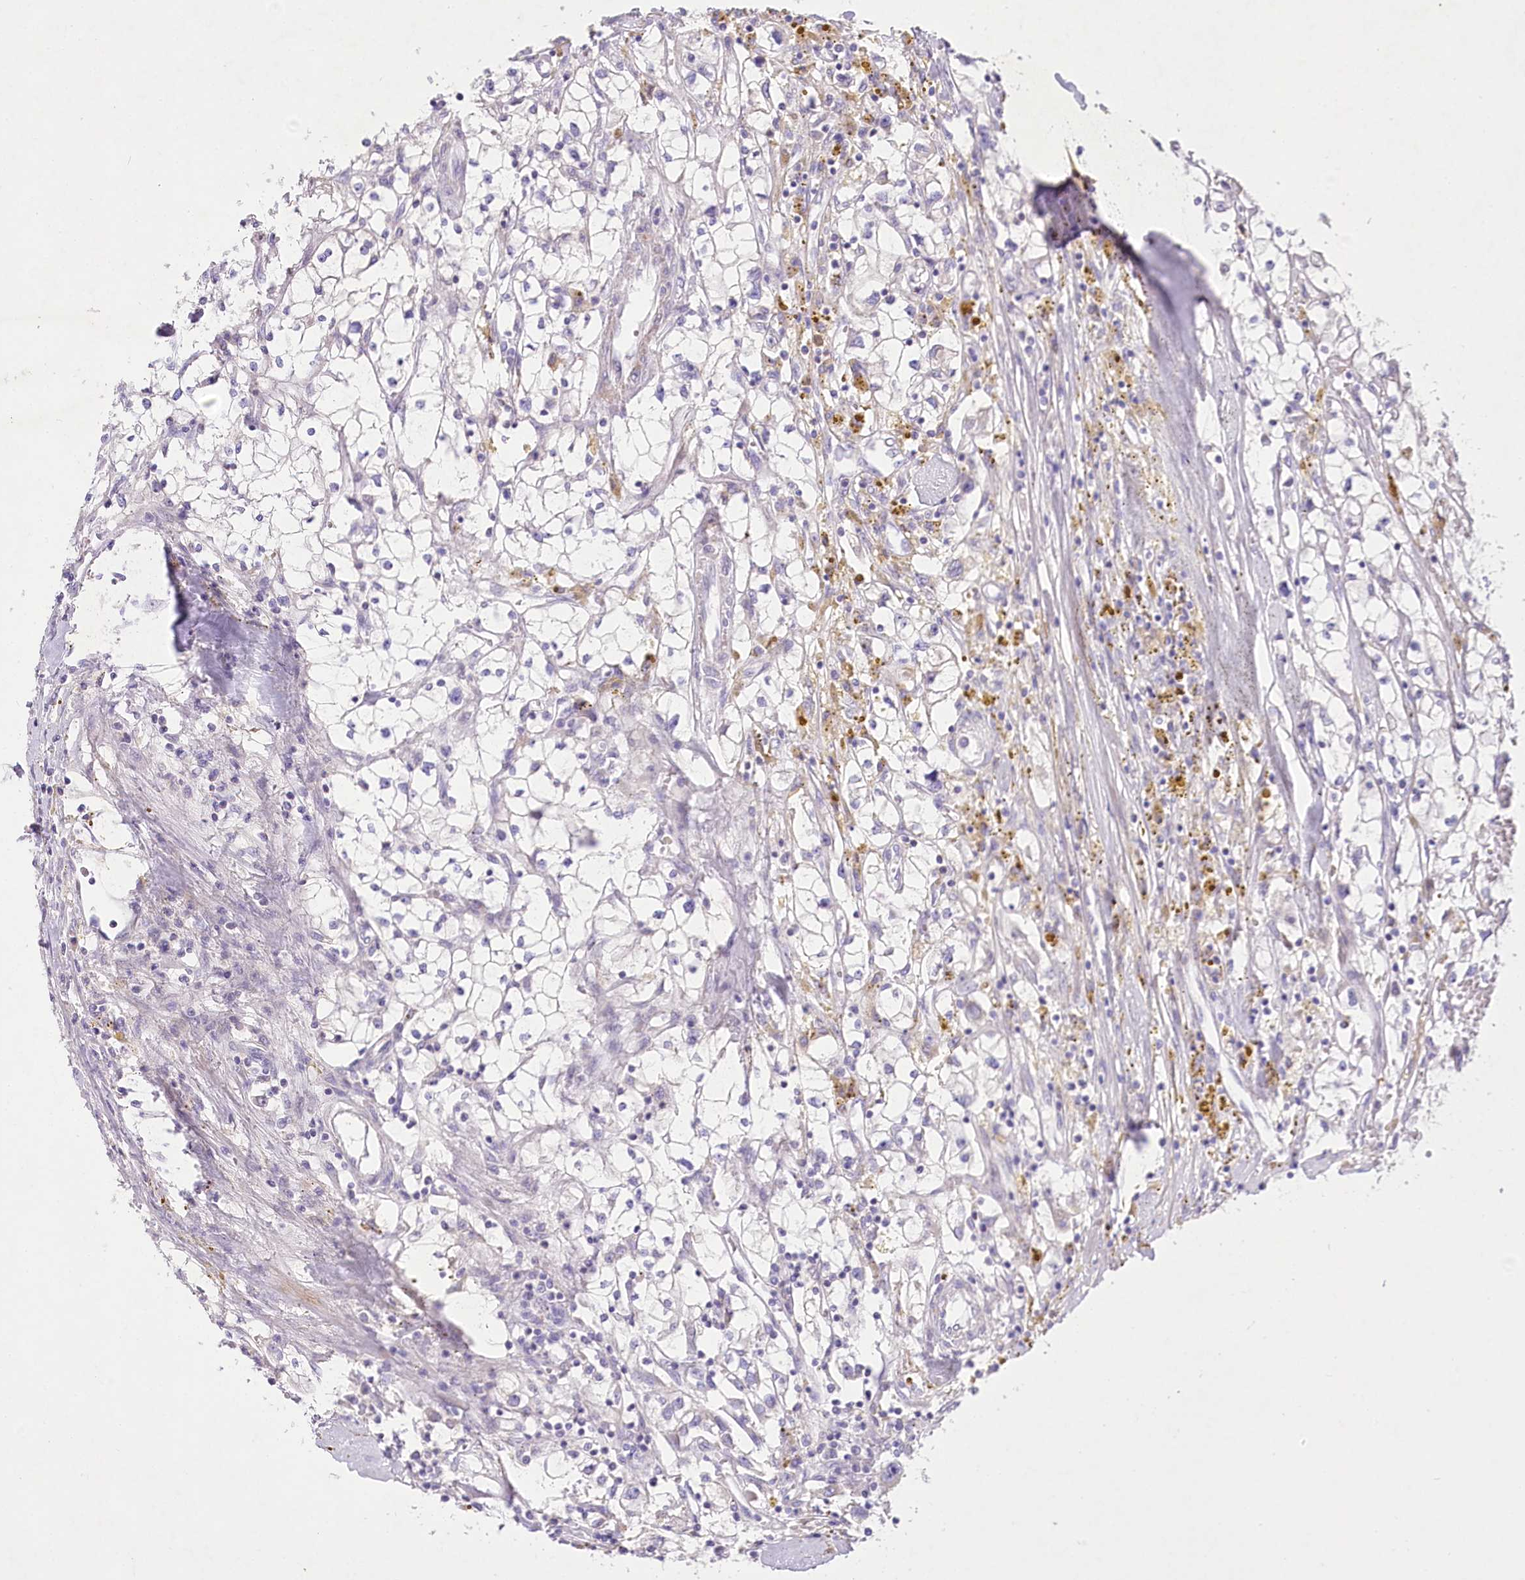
{"staining": {"intensity": "negative", "quantity": "none", "location": "none"}, "tissue": "renal cancer", "cell_type": "Tumor cells", "image_type": "cancer", "snomed": [{"axis": "morphology", "description": "Adenocarcinoma, NOS"}, {"axis": "topography", "description": "Kidney"}], "caption": "The IHC micrograph has no significant expression in tumor cells of renal cancer tissue.", "gene": "LRRC14B", "patient": {"sex": "male", "age": 56}}